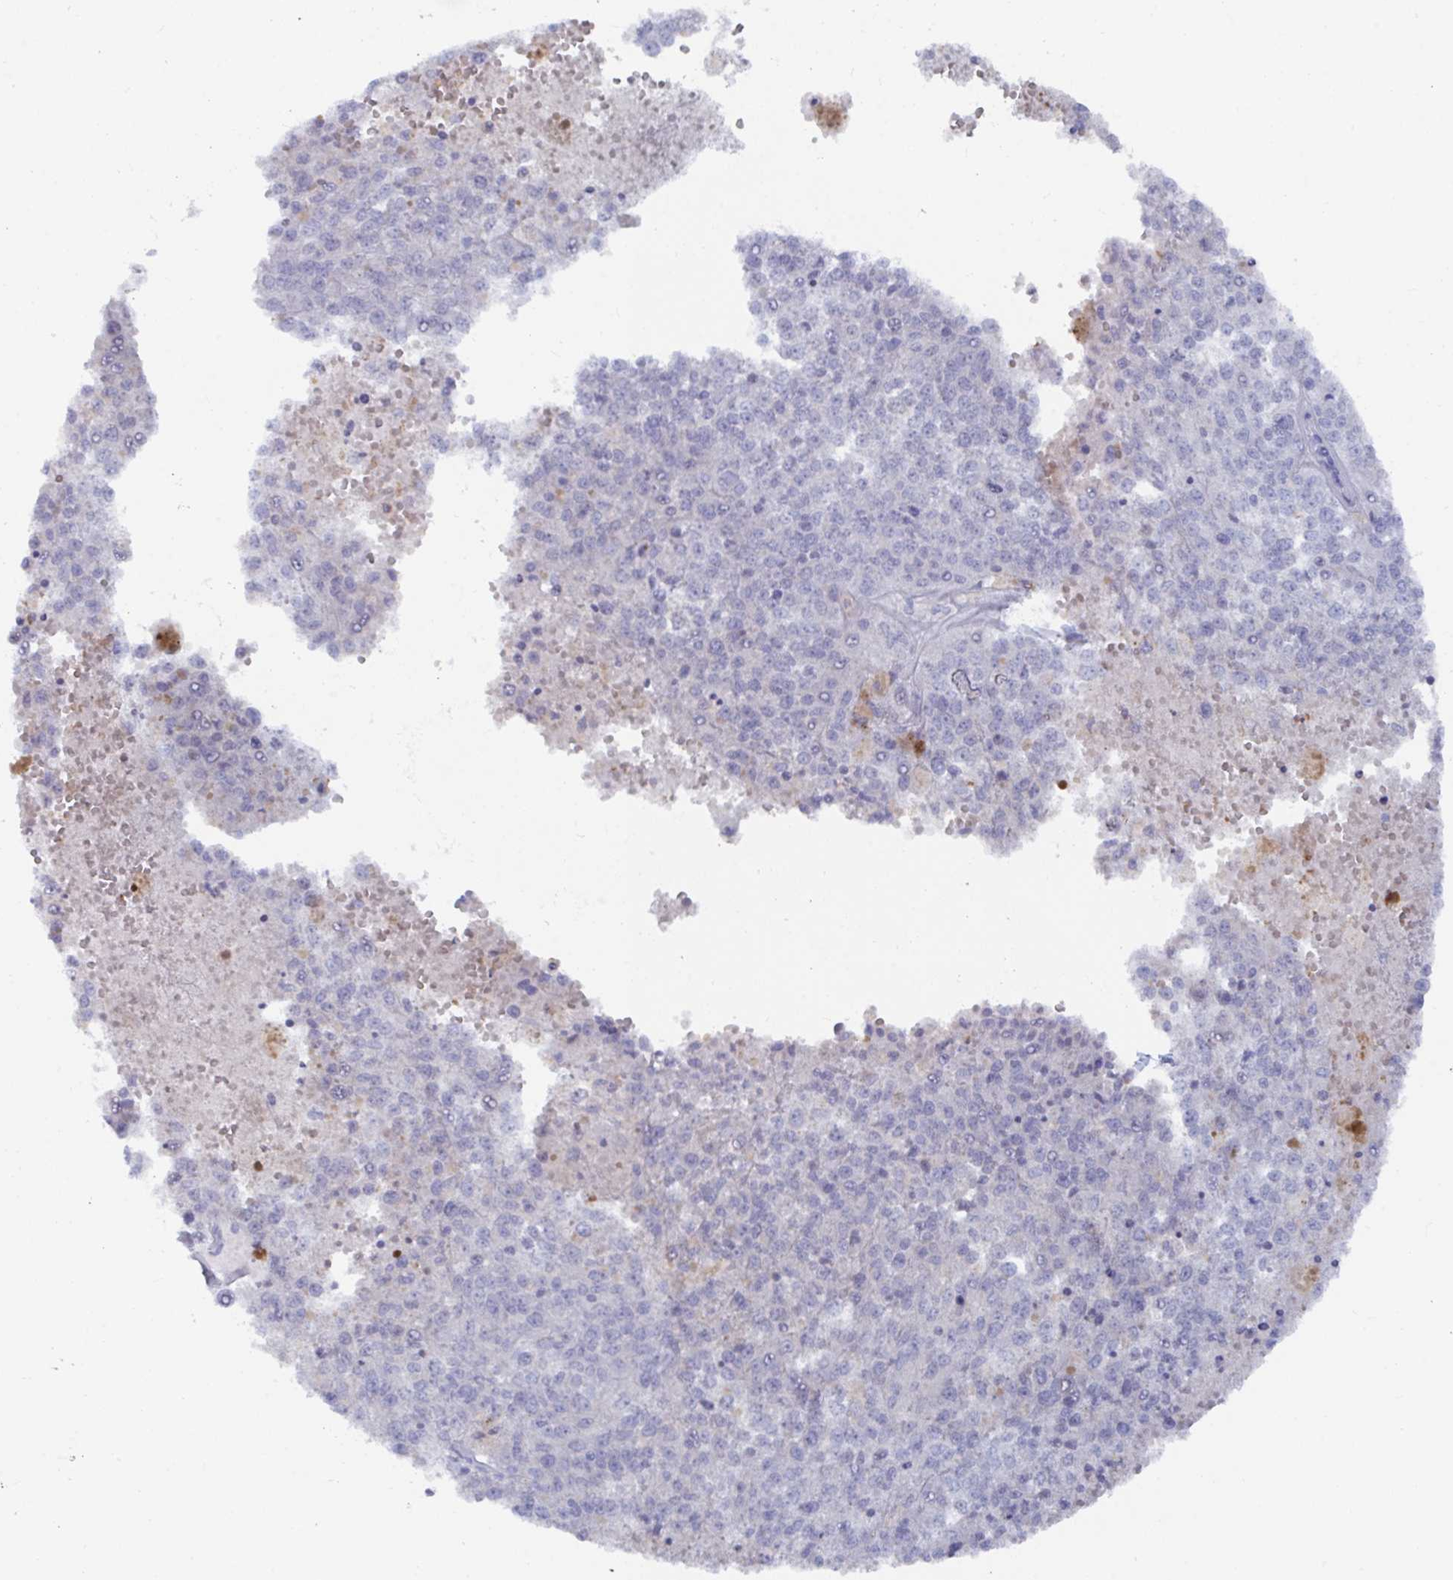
{"staining": {"intensity": "negative", "quantity": "none", "location": "none"}, "tissue": "melanoma", "cell_type": "Tumor cells", "image_type": "cancer", "snomed": [{"axis": "morphology", "description": "Malignant melanoma, Metastatic site"}, {"axis": "topography", "description": "Lymph node"}], "caption": "Immunohistochemical staining of malignant melanoma (metastatic site) demonstrates no significant positivity in tumor cells. Brightfield microscopy of immunohistochemistry (IHC) stained with DAB (brown) and hematoxylin (blue), captured at high magnification.", "gene": "KCNK5", "patient": {"sex": "female", "age": 64}}